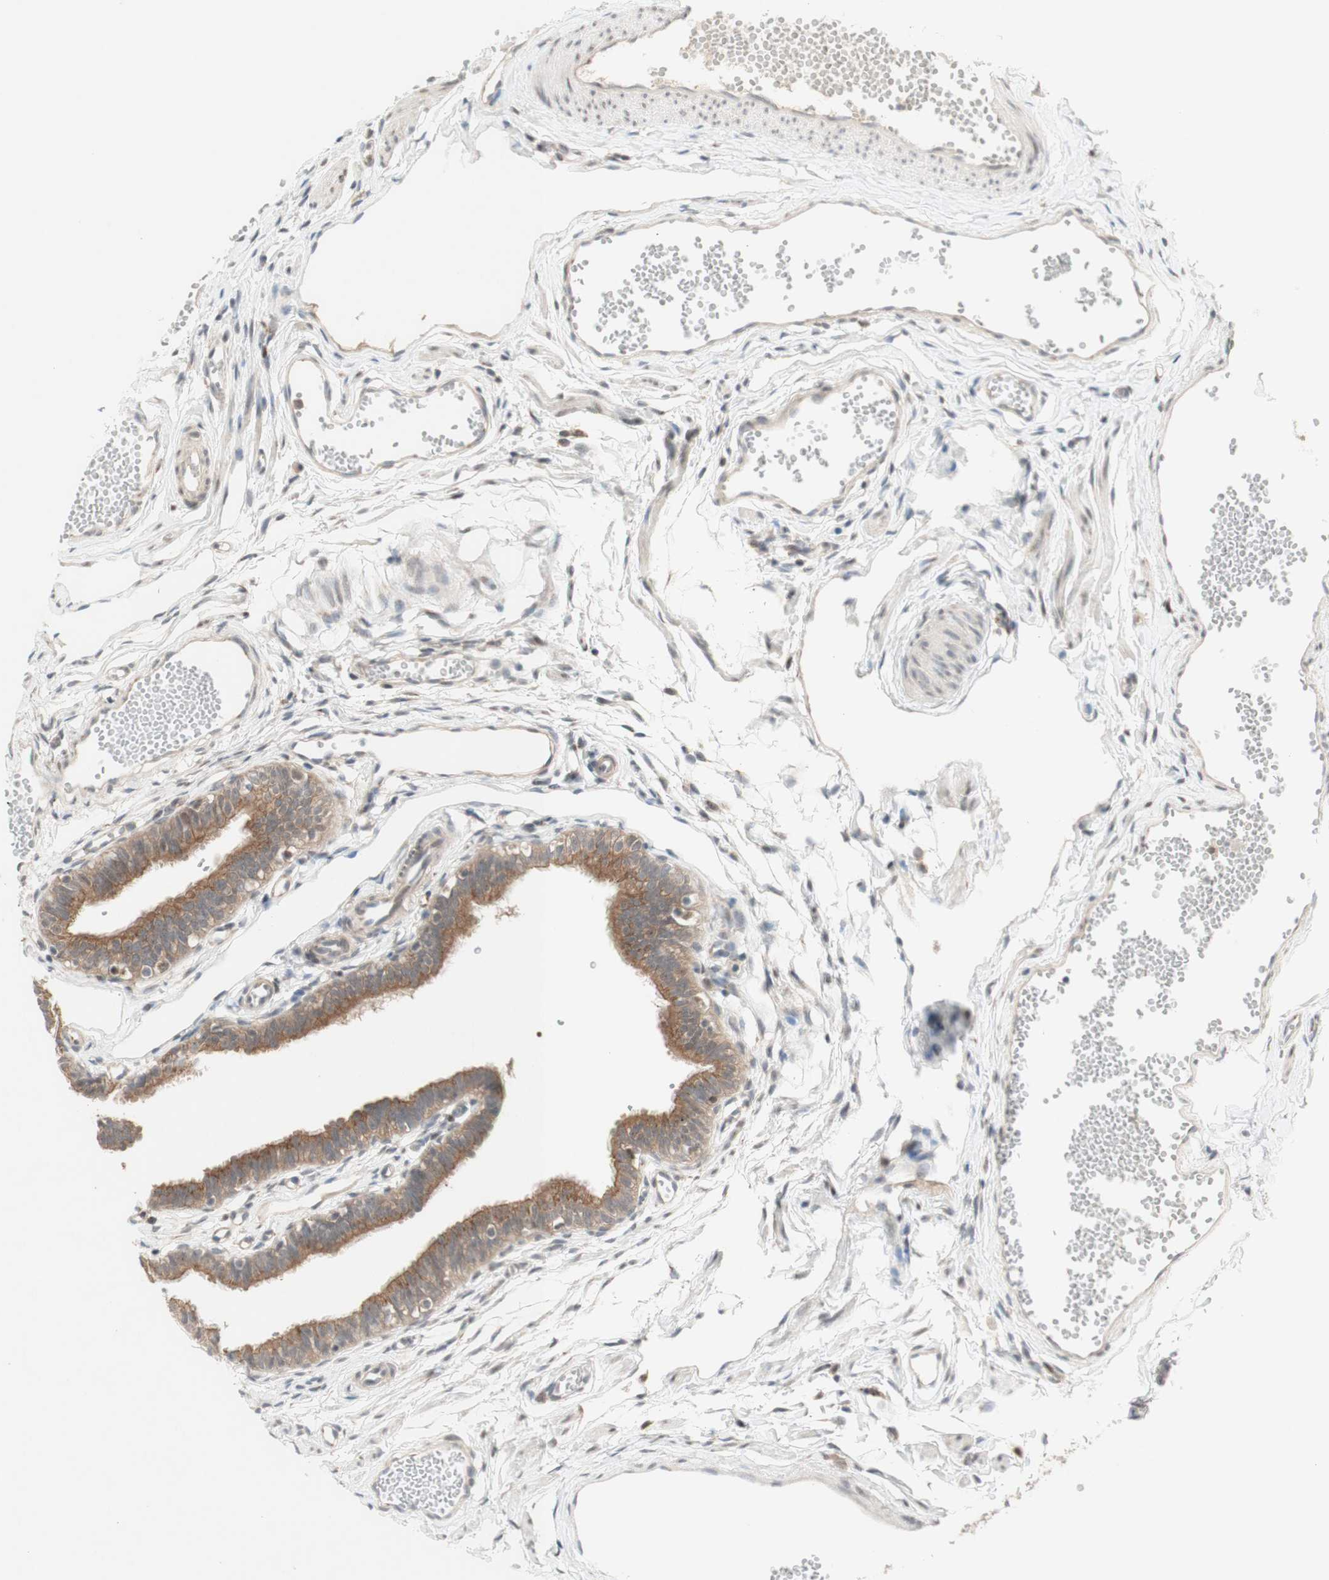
{"staining": {"intensity": "moderate", "quantity": ">75%", "location": "cytoplasmic/membranous"}, "tissue": "fallopian tube", "cell_type": "Glandular cells", "image_type": "normal", "snomed": [{"axis": "morphology", "description": "Normal tissue, NOS"}, {"axis": "topography", "description": "Fallopian tube"}, {"axis": "topography", "description": "Placenta"}], "caption": "IHC of unremarkable human fallopian tube shows medium levels of moderate cytoplasmic/membranous positivity in approximately >75% of glandular cells.", "gene": "CYLD", "patient": {"sex": "female", "age": 34}}